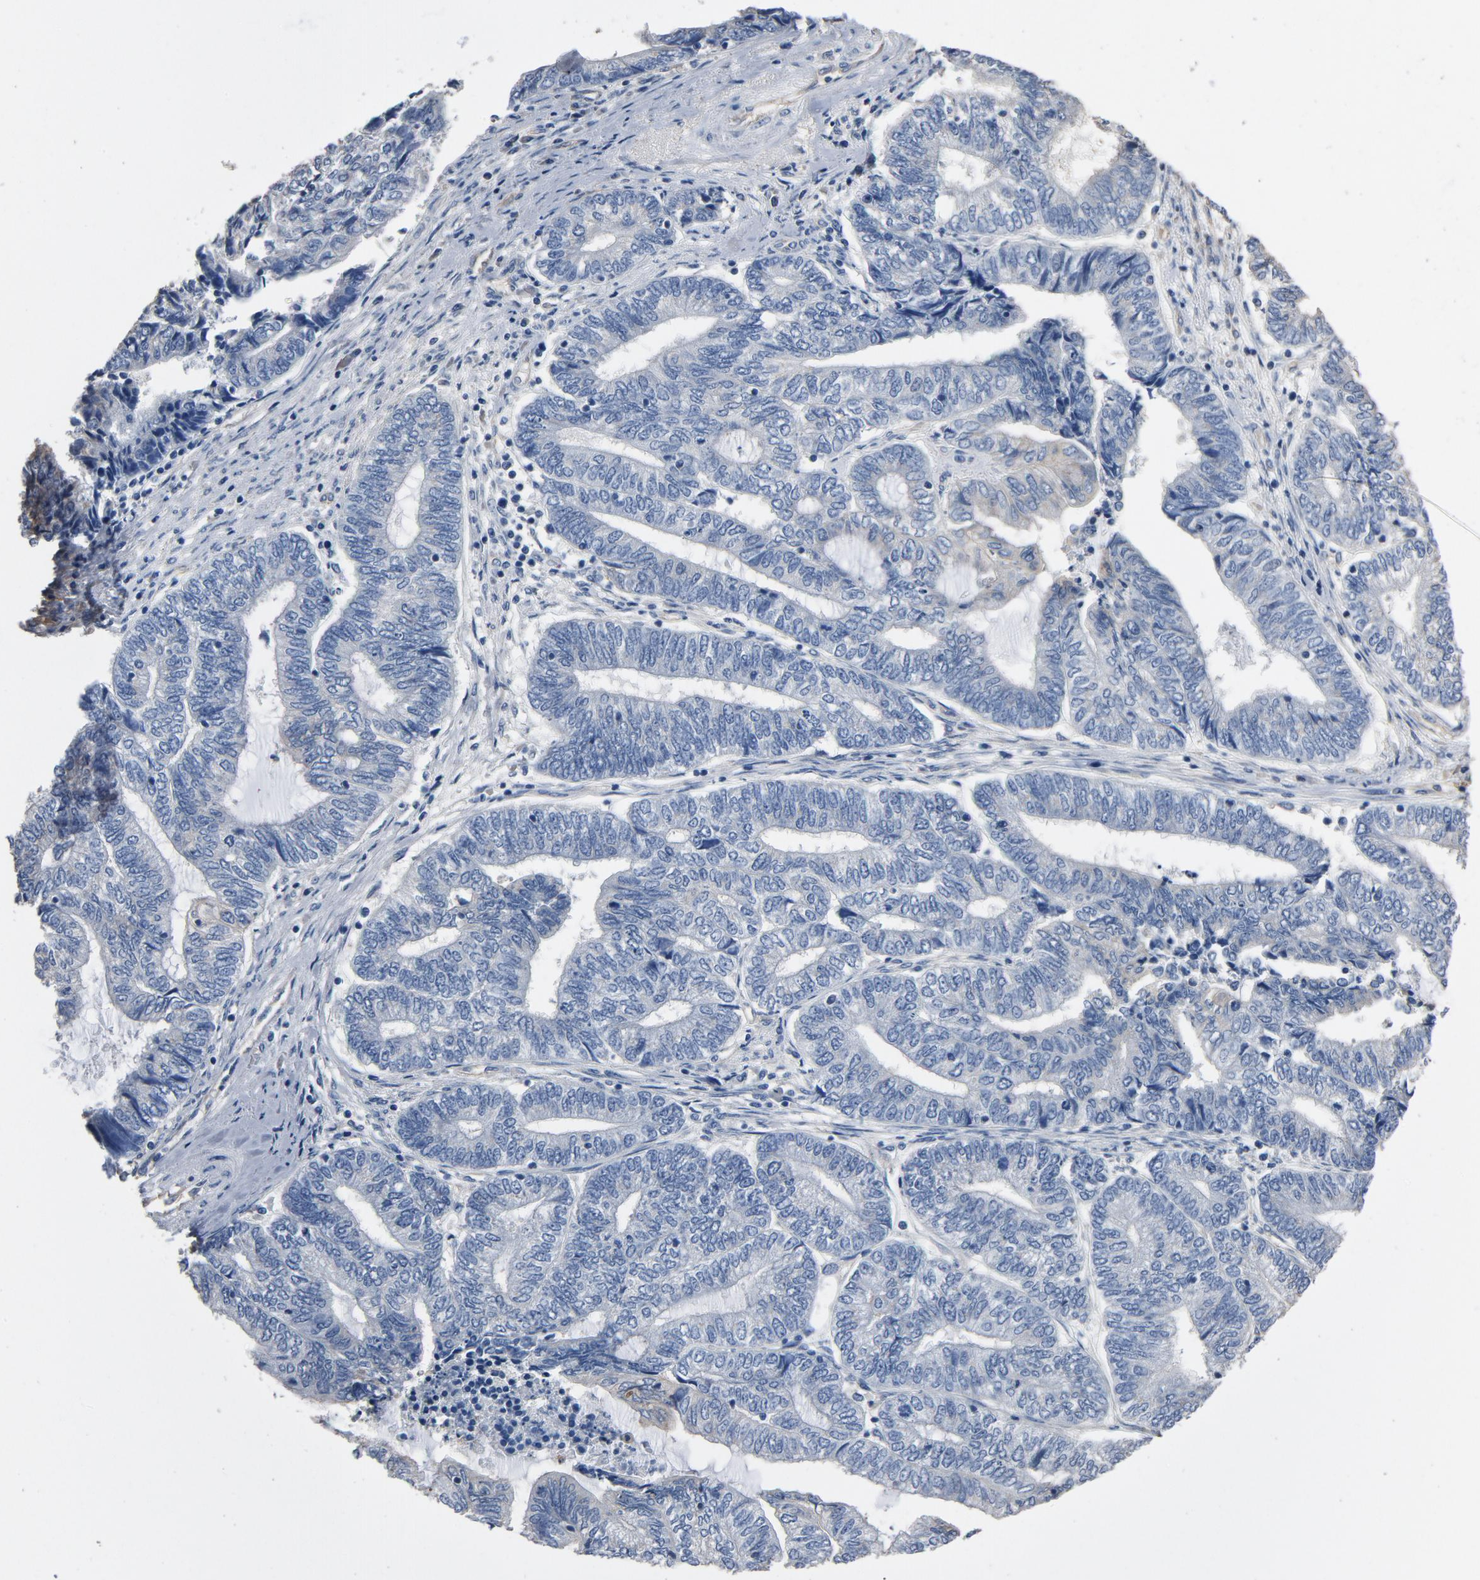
{"staining": {"intensity": "negative", "quantity": "none", "location": "none"}, "tissue": "endometrial cancer", "cell_type": "Tumor cells", "image_type": "cancer", "snomed": [{"axis": "morphology", "description": "Adenocarcinoma, NOS"}, {"axis": "topography", "description": "Uterus"}, {"axis": "topography", "description": "Endometrium"}], "caption": "This image is of adenocarcinoma (endometrial) stained with immunohistochemistry (IHC) to label a protein in brown with the nuclei are counter-stained blue. There is no expression in tumor cells.", "gene": "SOX6", "patient": {"sex": "female", "age": 70}}